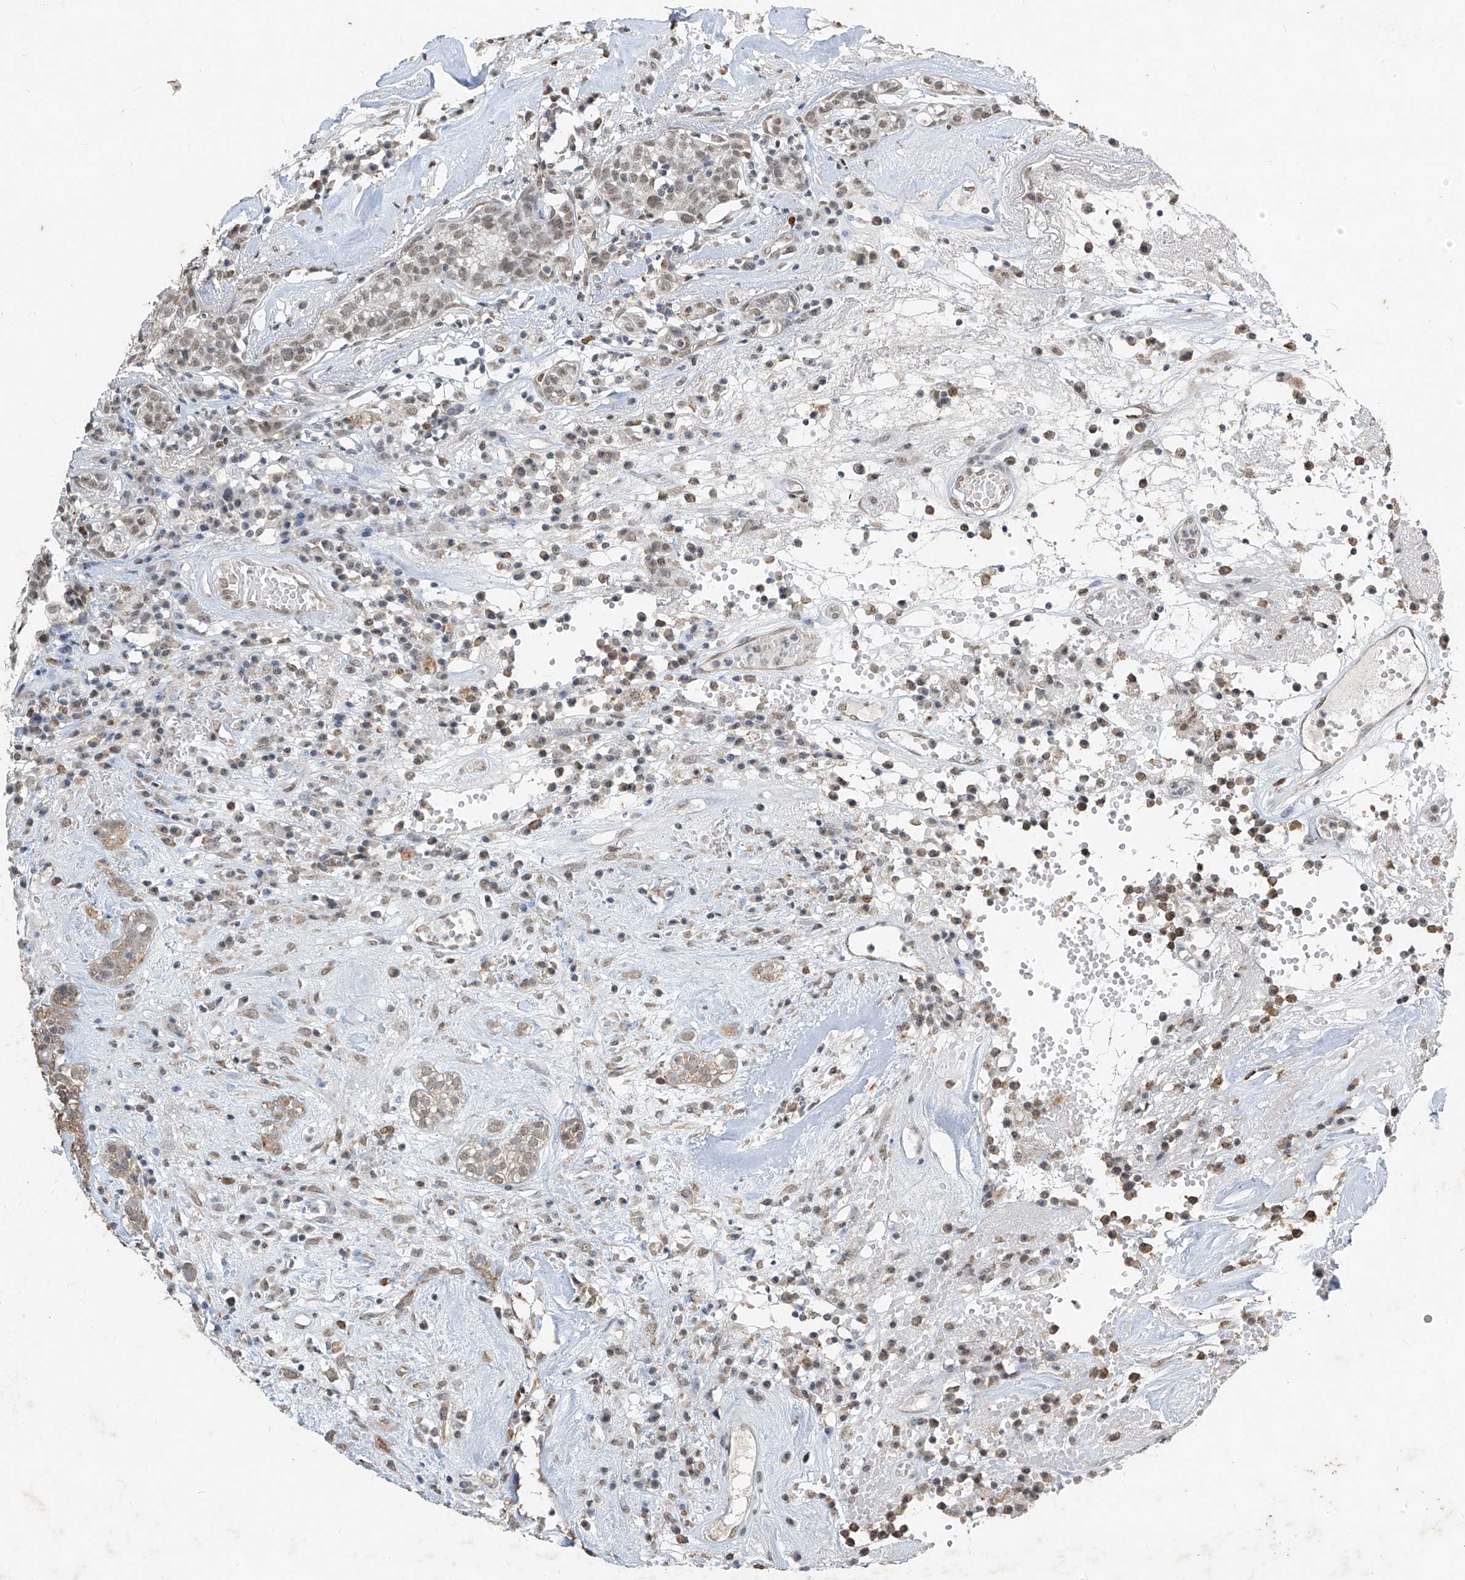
{"staining": {"intensity": "weak", "quantity": "25%-75%", "location": "nuclear"}, "tissue": "head and neck cancer", "cell_type": "Tumor cells", "image_type": "cancer", "snomed": [{"axis": "morphology", "description": "Adenocarcinoma, NOS"}, {"axis": "topography", "description": "Salivary gland"}, {"axis": "topography", "description": "Head-Neck"}], "caption": "Tumor cells demonstrate weak nuclear positivity in approximately 25%-75% of cells in head and neck cancer.", "gene": "TFEC", "patient": {"sex": "female", "age": 65}}